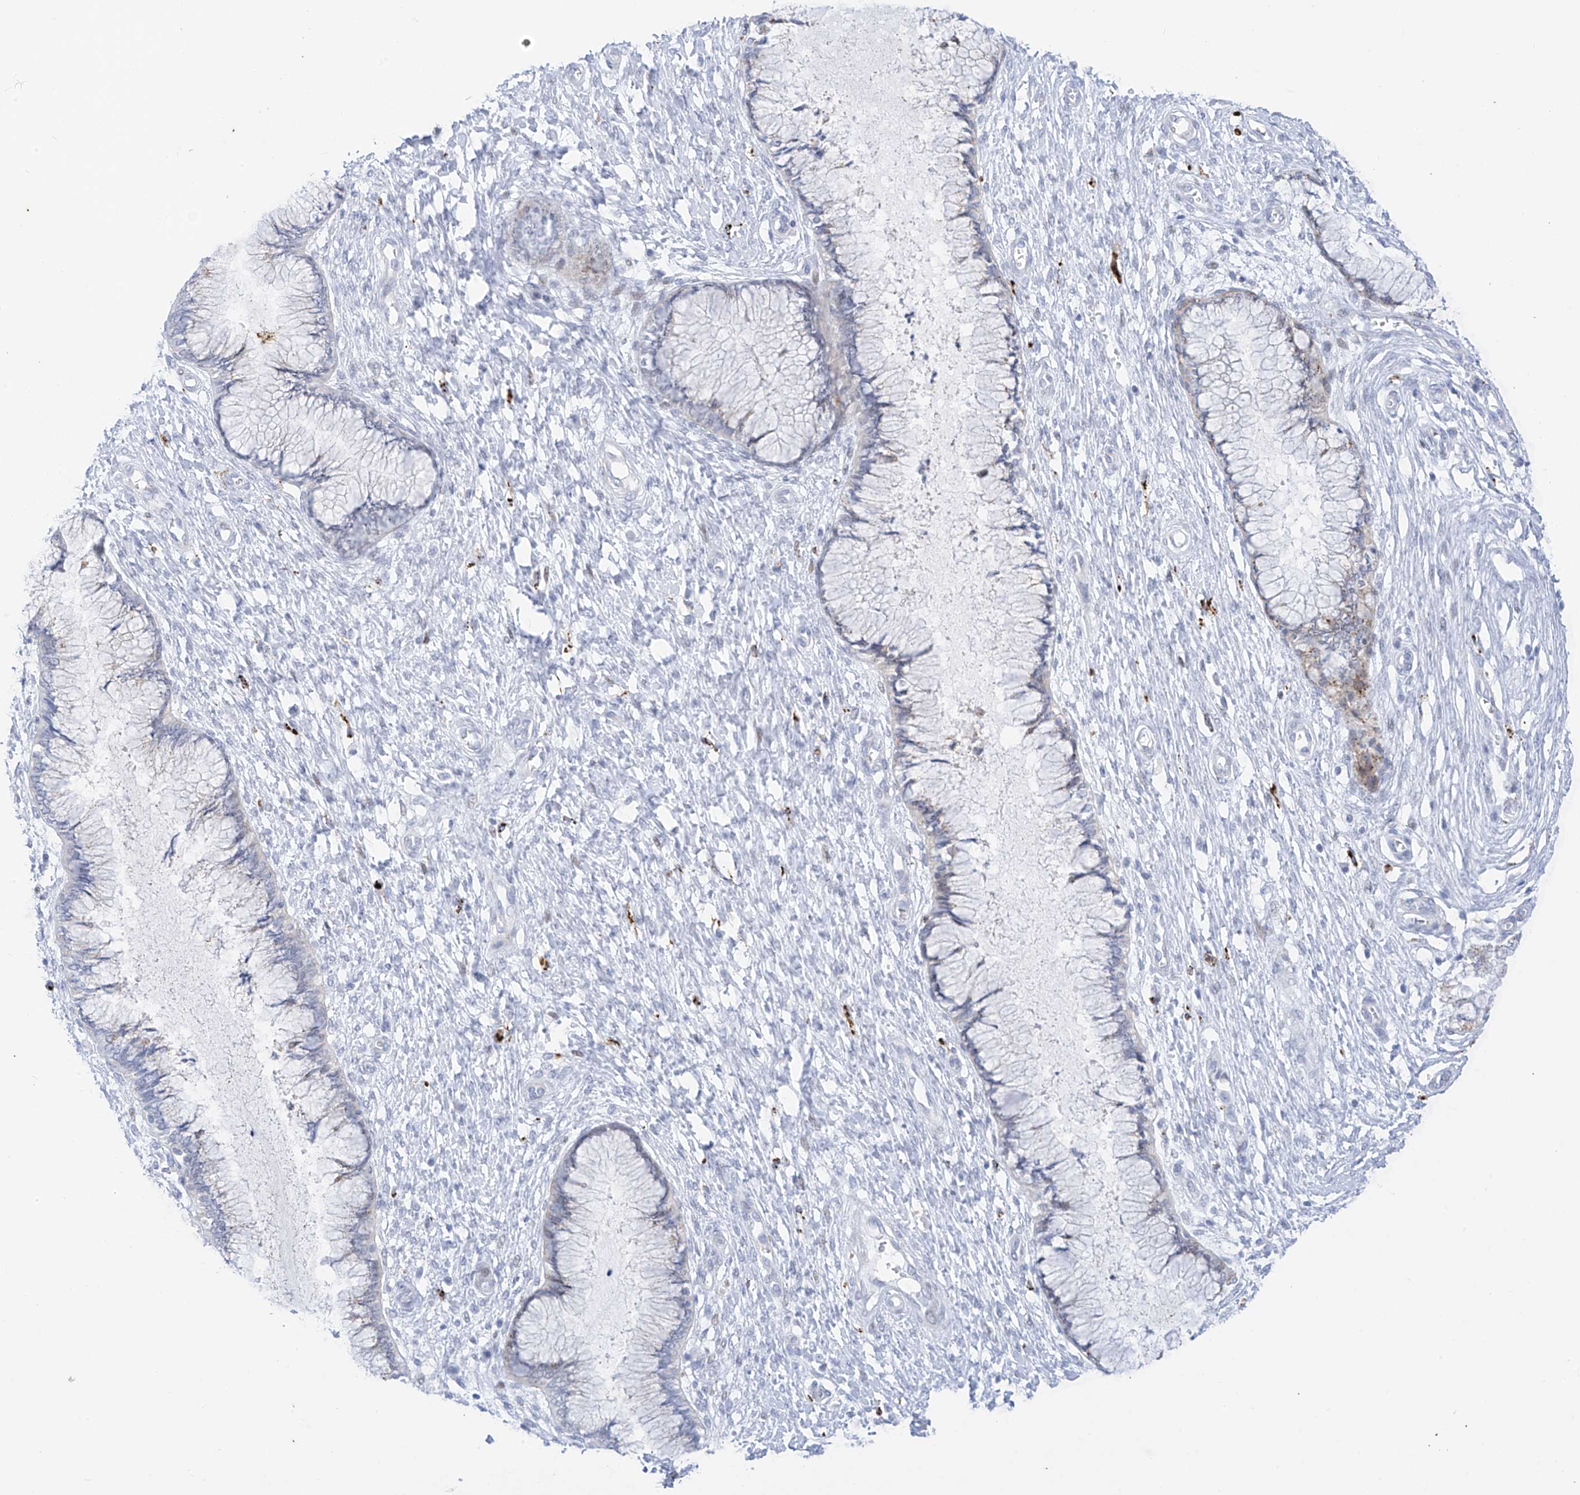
{"staining": {"intensity": "negative", "quantity": "none", "location": "none"}, "tissue": "cervix", "cell_type": "Glandular cells", "image_type": "normal", "snomed": [{"axis": "morphology", "description": "Normal tissue, NOS"}, {"axis": "topography", "description": "Cervix"}], "caption": "High magnification brightfield microscopy of unremarkable cervix stained with DAB (brown) and counterstained with hematoxylin (blue): glandular cells show no significant expression.", "gene": "PSPH", "patient": {"sex": "female", "age": 55}}